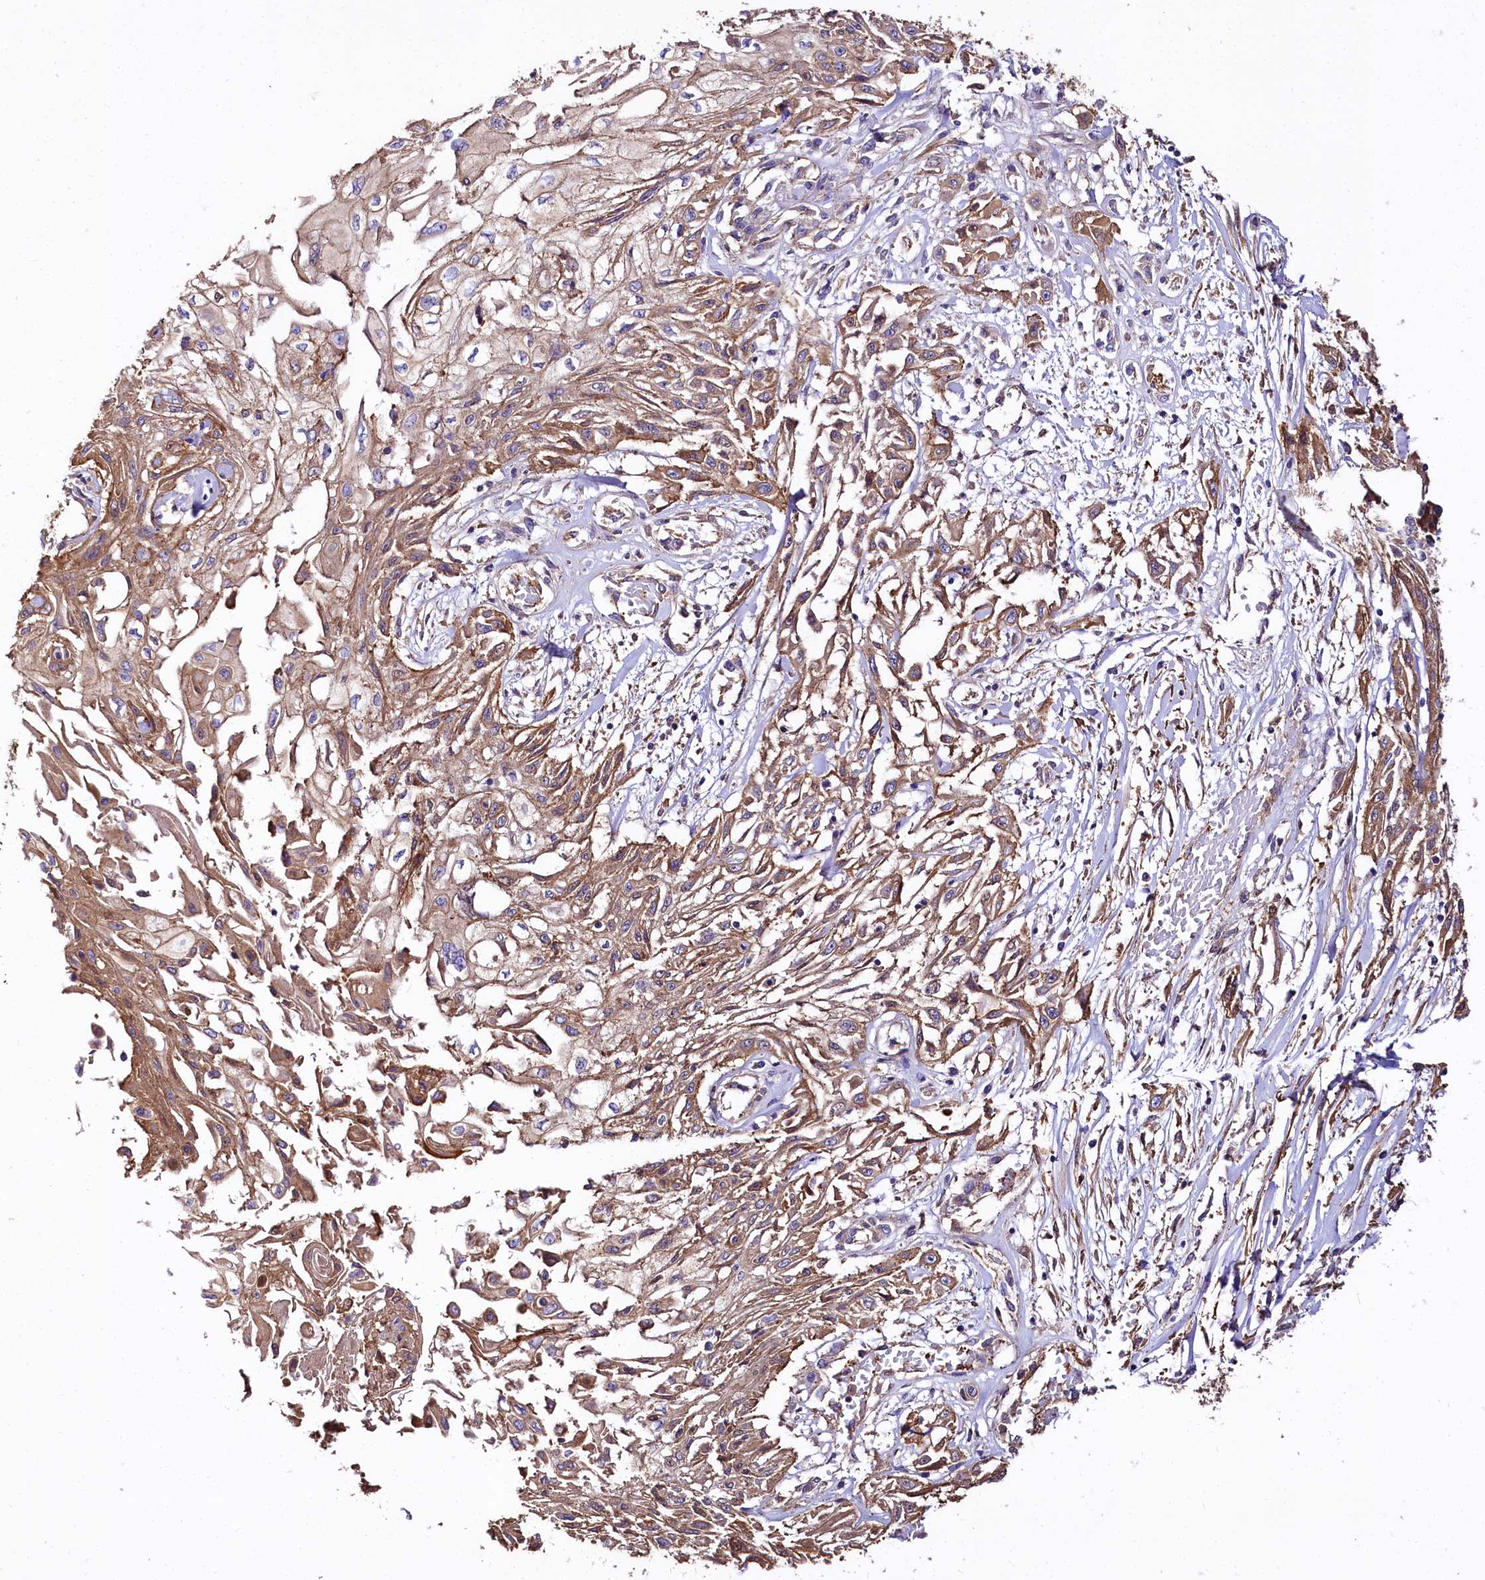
{"staining": {"intensity": "moderate", "quantity": ">75%", "location": "cytoplasmic/membranous"}, "tissue": "skin cancer", "cell_type": "Tumor cells", "image_type": "cancer", "snomed": [{"axis": "morphology", "description": "Squamous cell carcinoma, NOS"}, {"axis": "morphology", "description": "Squamous cell carcinoma, metastatic, NOS"}, {"axis": "topography", "description": "Skin"}, {"axis": "topography", "description": "Lymph node"}], "caption": "A photomicrograph of skin cancer (squamous cell carcinoma) stained for a protein demonstrates moderate cytoplasmic/membranous brown staining in tumor cells.", "gene": "FCHSD2", "patient": {"sex": "male", "age": 75}}